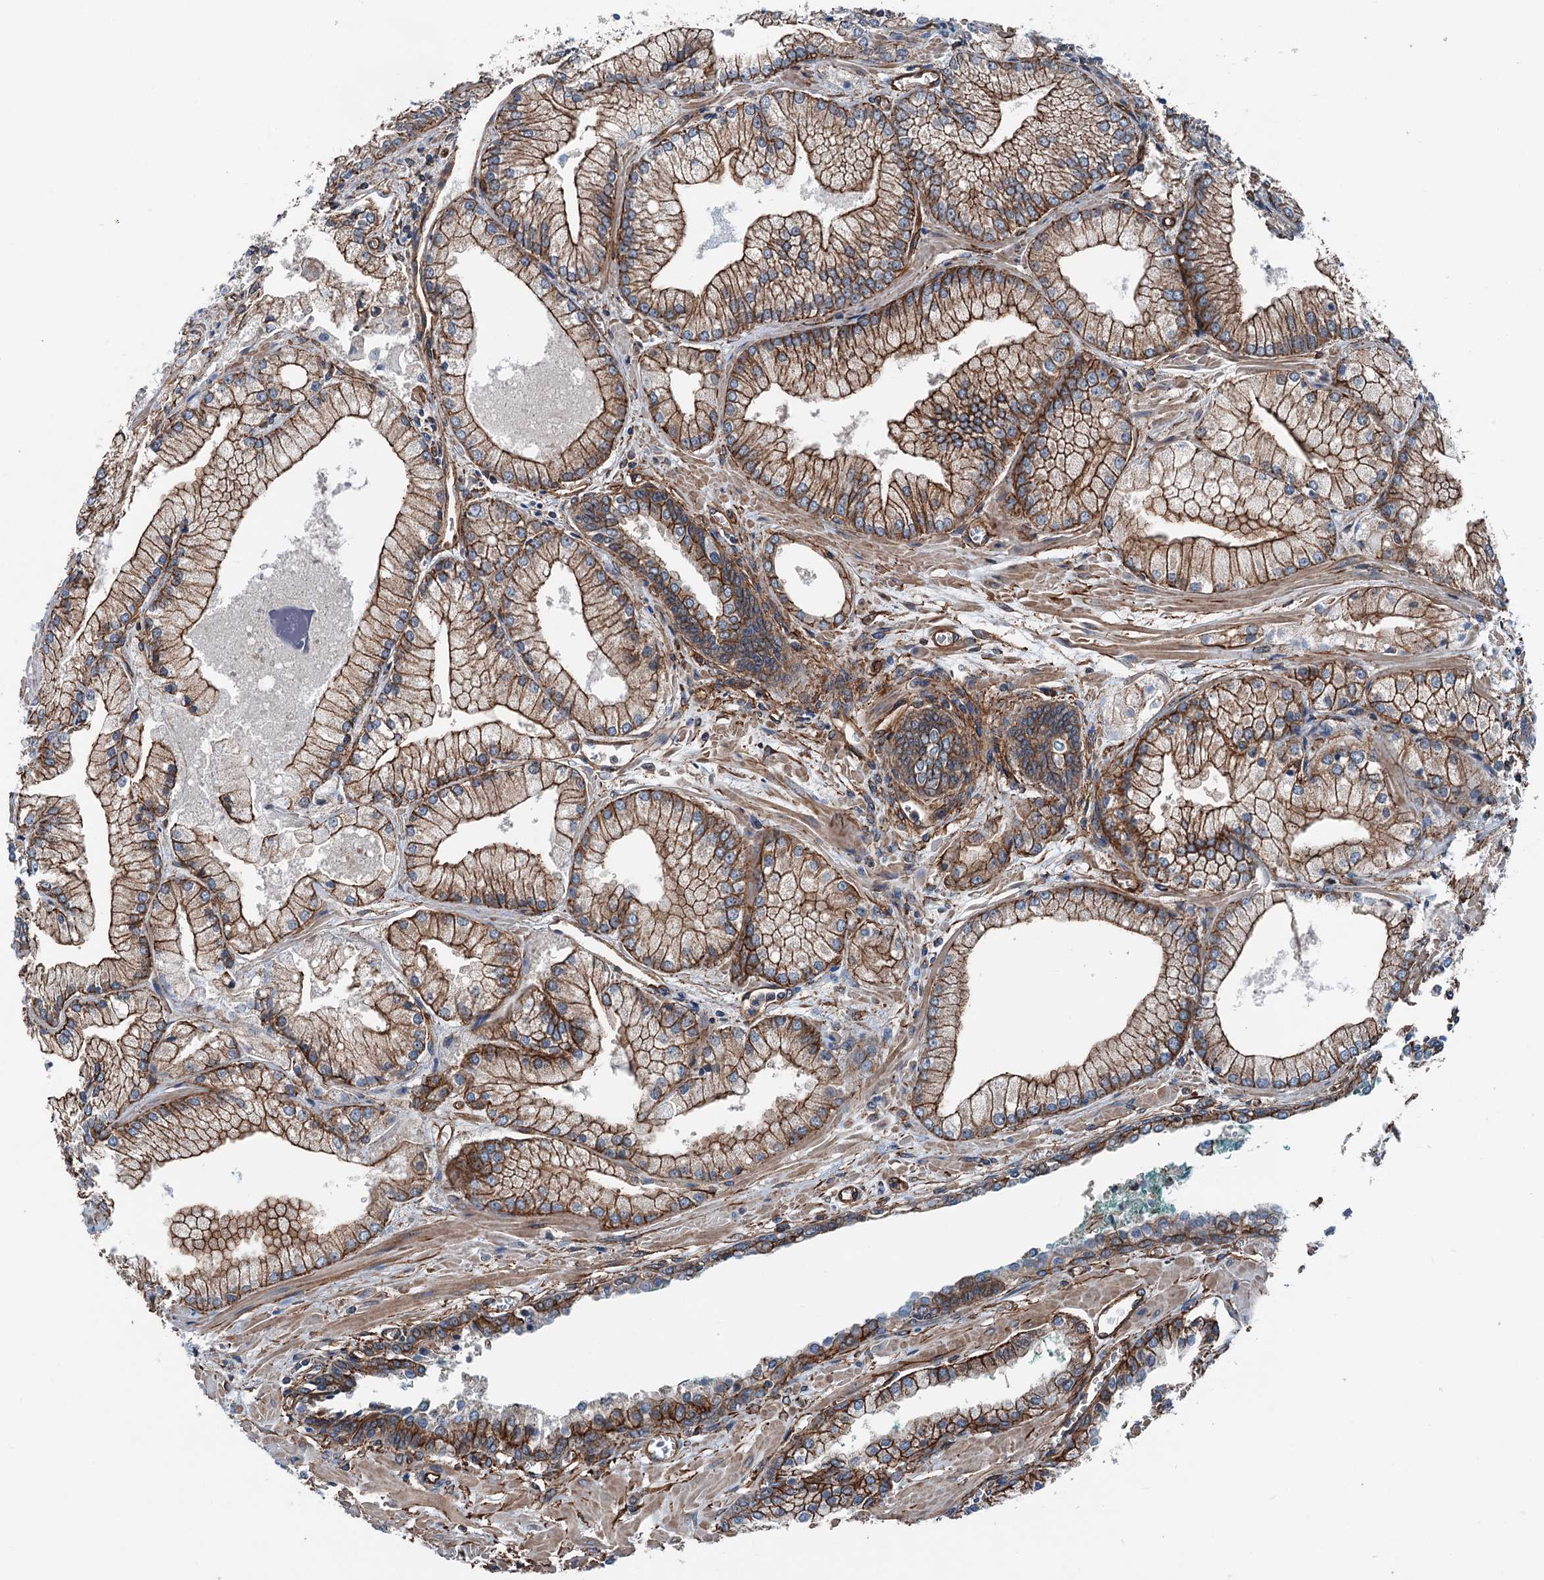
{"staining": {"intensity": "strong", "quantity": ">75%", "location": "cytoplasmic/membranous"}, "tissue": "prostate cancer", "cell_type": "Tumor cells", "image_type": "cancer", "snomed": [{"axis": "morphology", "description": "Adenocarcinoma, Low grade"}, {"axis": "topography", "description": "Prostate"}], "caption": "A brown stain shows strong cytoplasmic/membranous expression of a protein in low-grade adenocarcinoma (prostate) tumor cells.", "gene": "NMRAL1", "patient": {"sex": "male", "age": 67}}